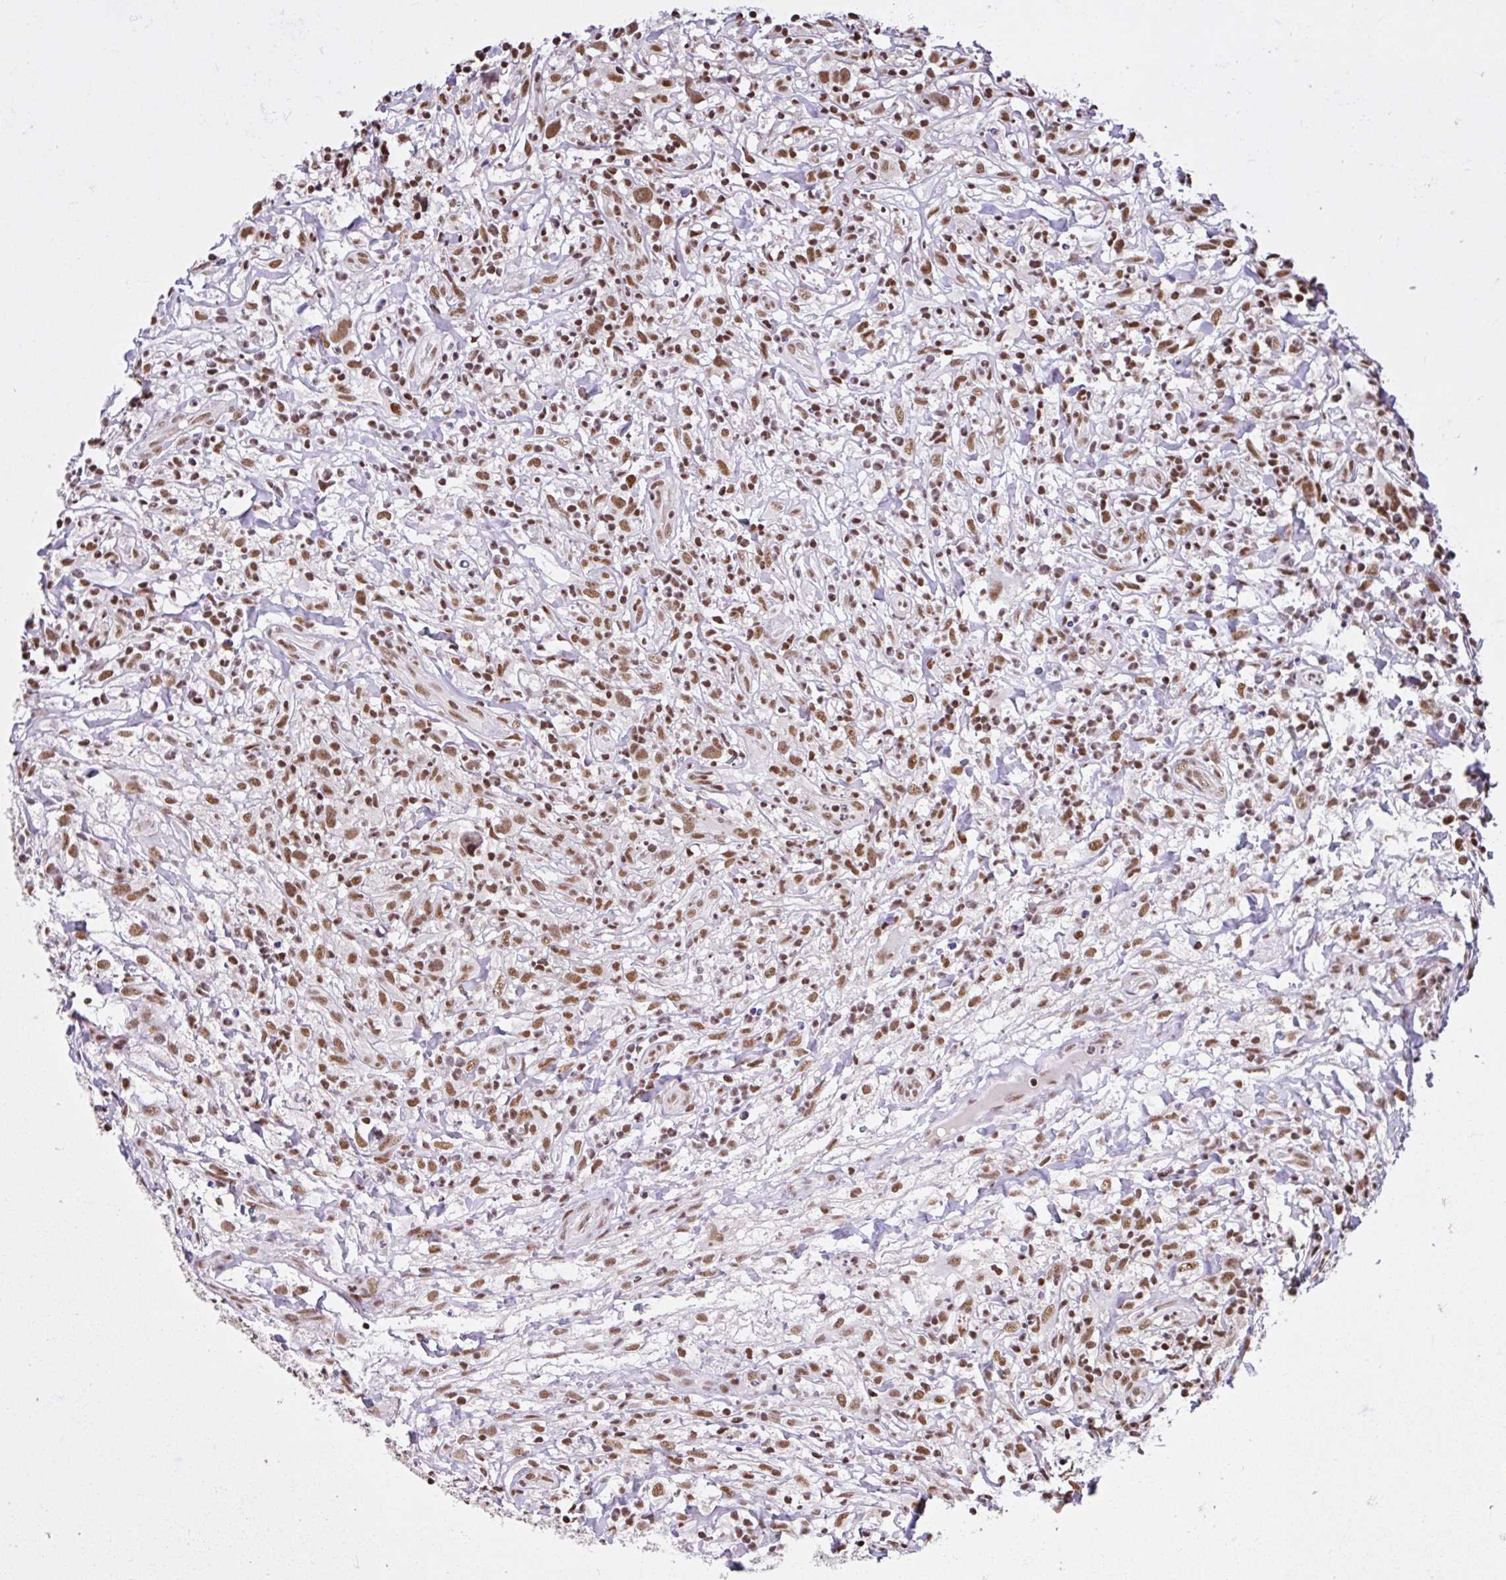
{"staining": {"intensity": "moderate", "quantity": ">75%", "location": "nuclear"}, "tissue": "lymphoma", "cell_type": "Tumor cells", "image_type": "cancer", "snomed": [{"axis": "morphology", "description": "Hodgkin's disease, NOS"}, {"axis": "topography", "description": "No Tissue"}], "caption": "This is an image of IHC staining of lymphoma, which shows moderate staining in the nuclear of tumor cells.", "gene": "CCDC12", "patient": {"sex": "female", "age": 21}}